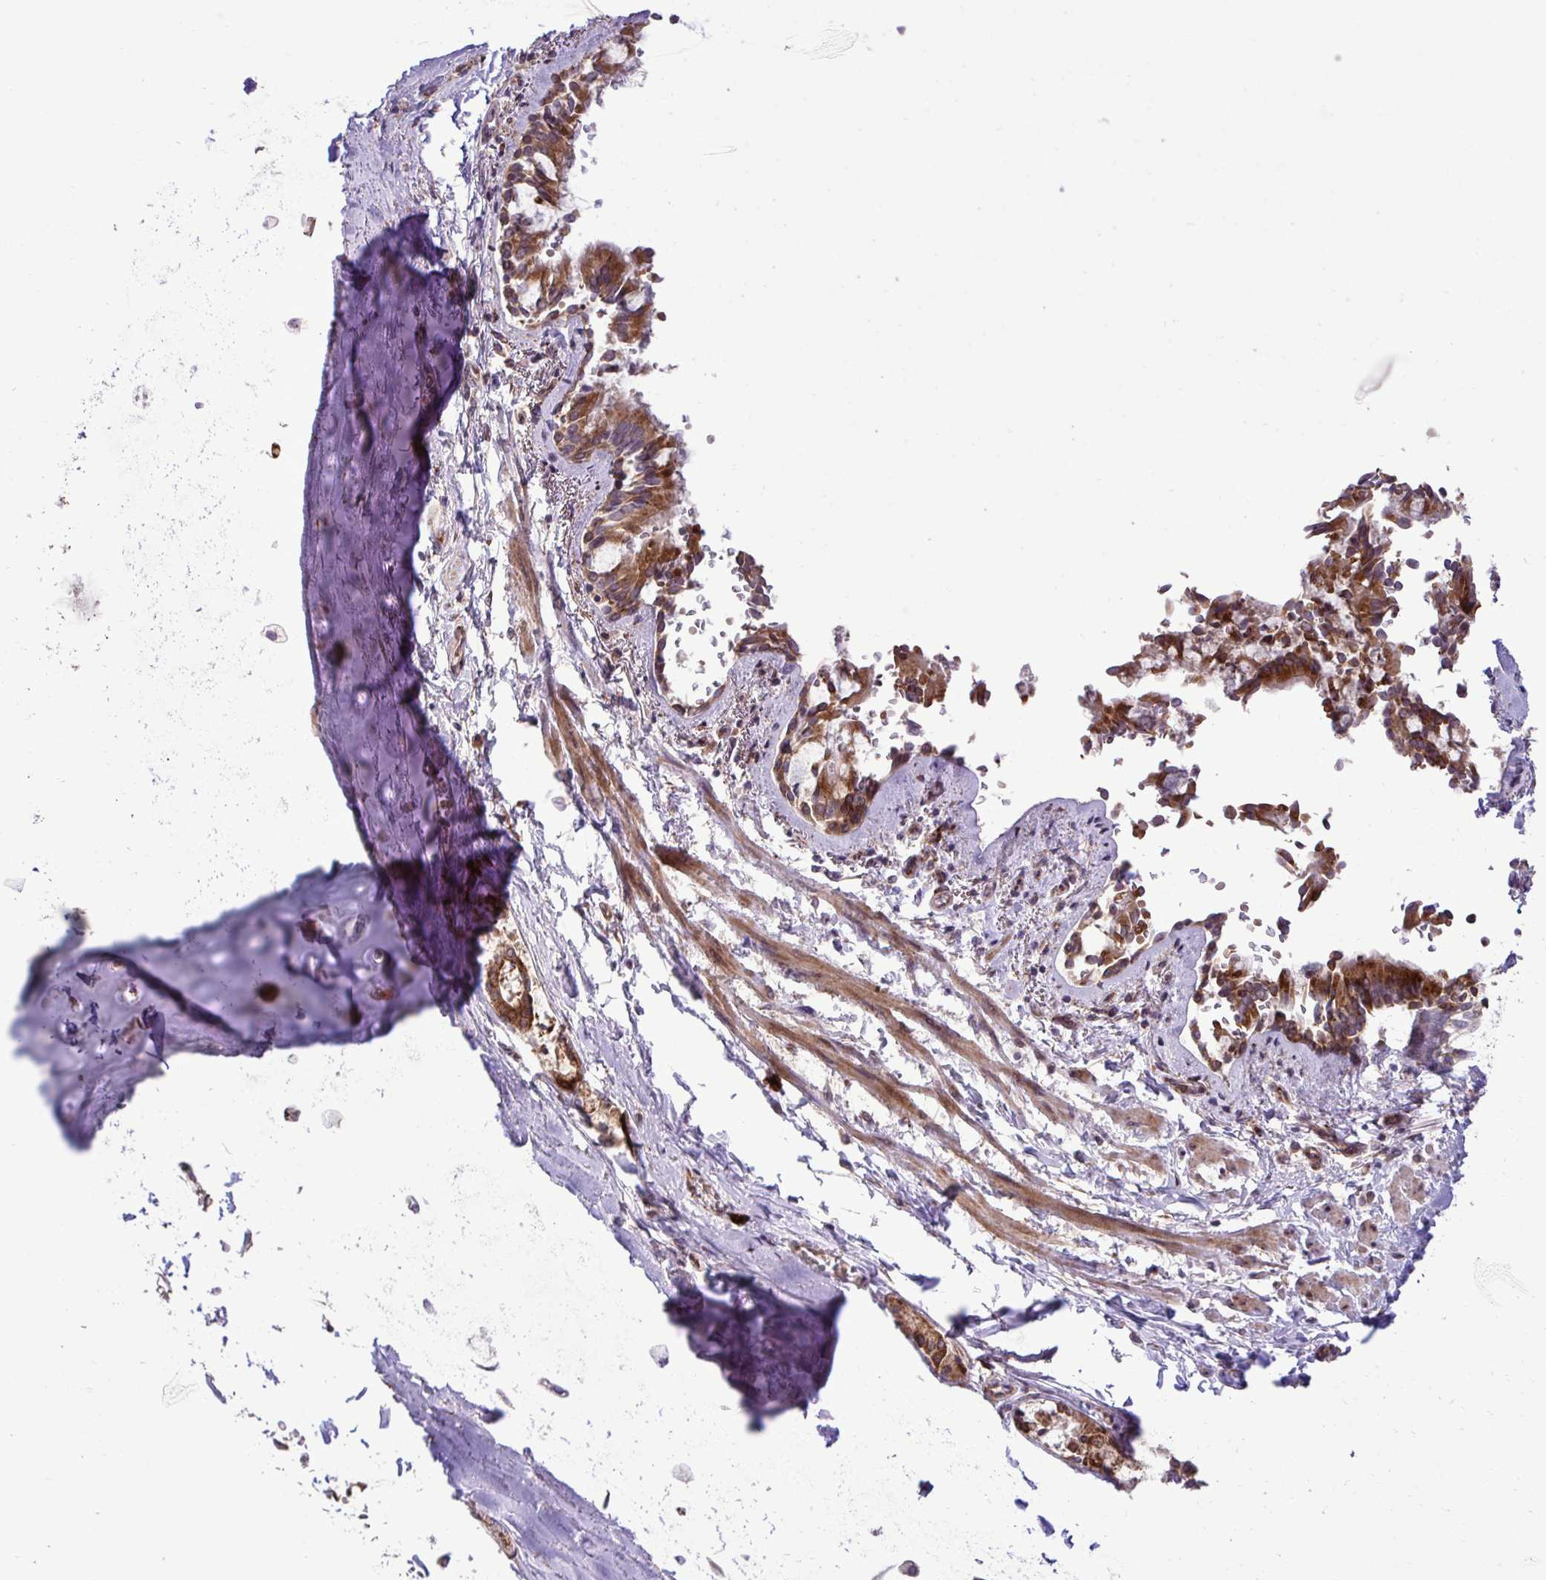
{"staining": {"intensity": "strong", "quantity": "<25%", "location": "cytoplasmic/membranous"}, "tissue": "soft tissue", "cell_type": "Chondrocytes", "image_type": "normal", "snomed": [{"axis": "morphology", "description": "Normal tissue, NOS"}, {"axis": "topography", "description": "Cartilage tissue"}, {"axis": "topography", "description": "Bronchus"}, {"axis": "topography", "description": "Peripheral nerve tissue"}], "caption": "DAB immunohistochemical staining of unremarkable soft tissue displays strong cytoplasmic/membranous protein expression in about <25% of chondrocytes. (DAB = brown stain, brightfield microscopy at high magnification).", "gene": "LIMS1", "patient": {"sex": "male", "age": 67}}